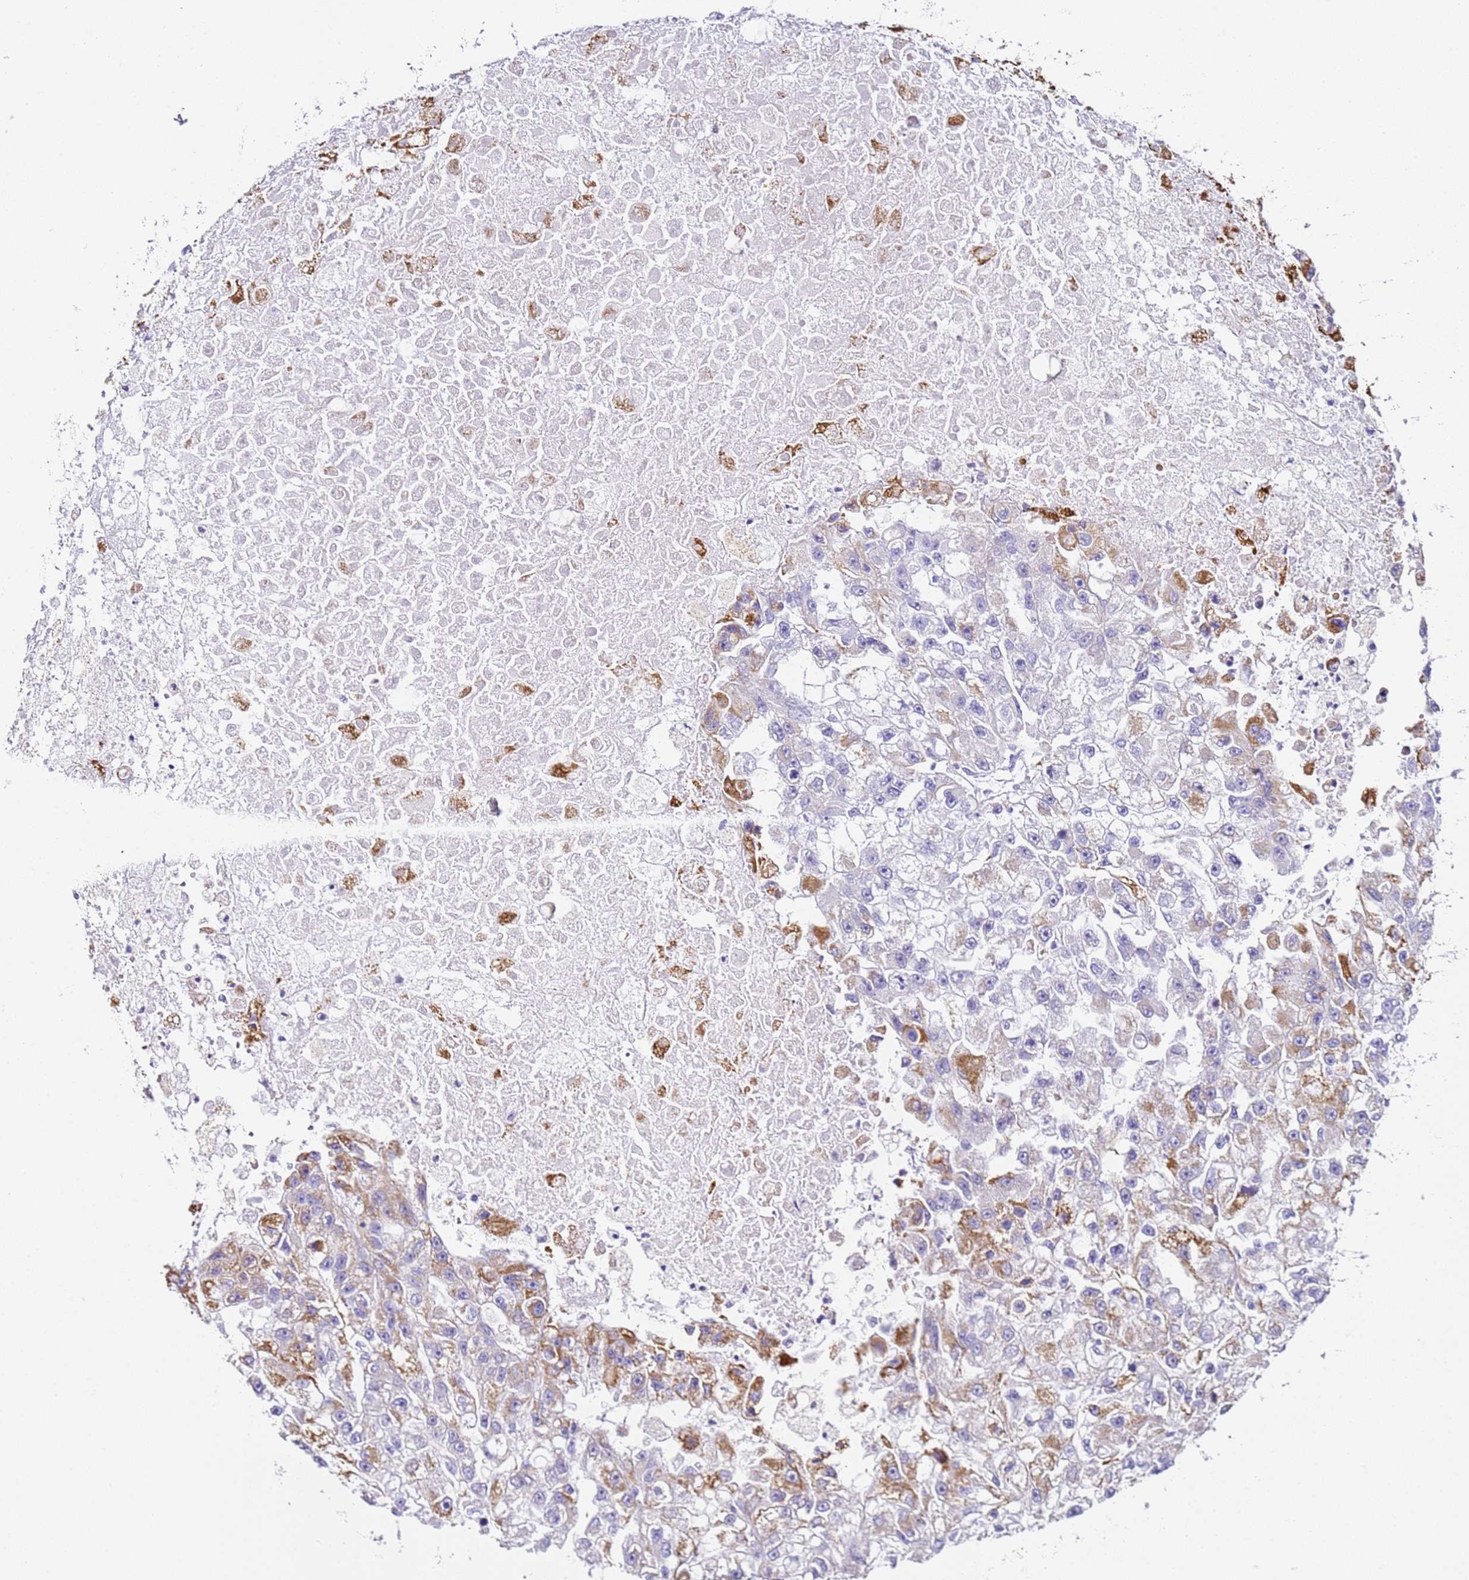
{"staining": {"intensity": "moderate", "quantity": "25%-75%", "location": "cytoplasmic/membranous"}, "tissue": "renal cancer", "cell_type": "Tumor cells", "image_type": "cancer", "snomed": [{"axis": "morphology", "description": "Adenocarcinoma, NOS"}, {"axis": "topography", "description": "Kidney"}], "caption": "A medium amount of moderate cytoplasmic/membranous expression is present in about 25%-75% of tumor cells in renal adenocarcinoma tissue. Using DAB (brown) and hematoxylin (blue) stains, captured at high magnification using brightfield microscopy.", "gene": "PTBP2", "patient": {"sex": "male", "age": 63}}